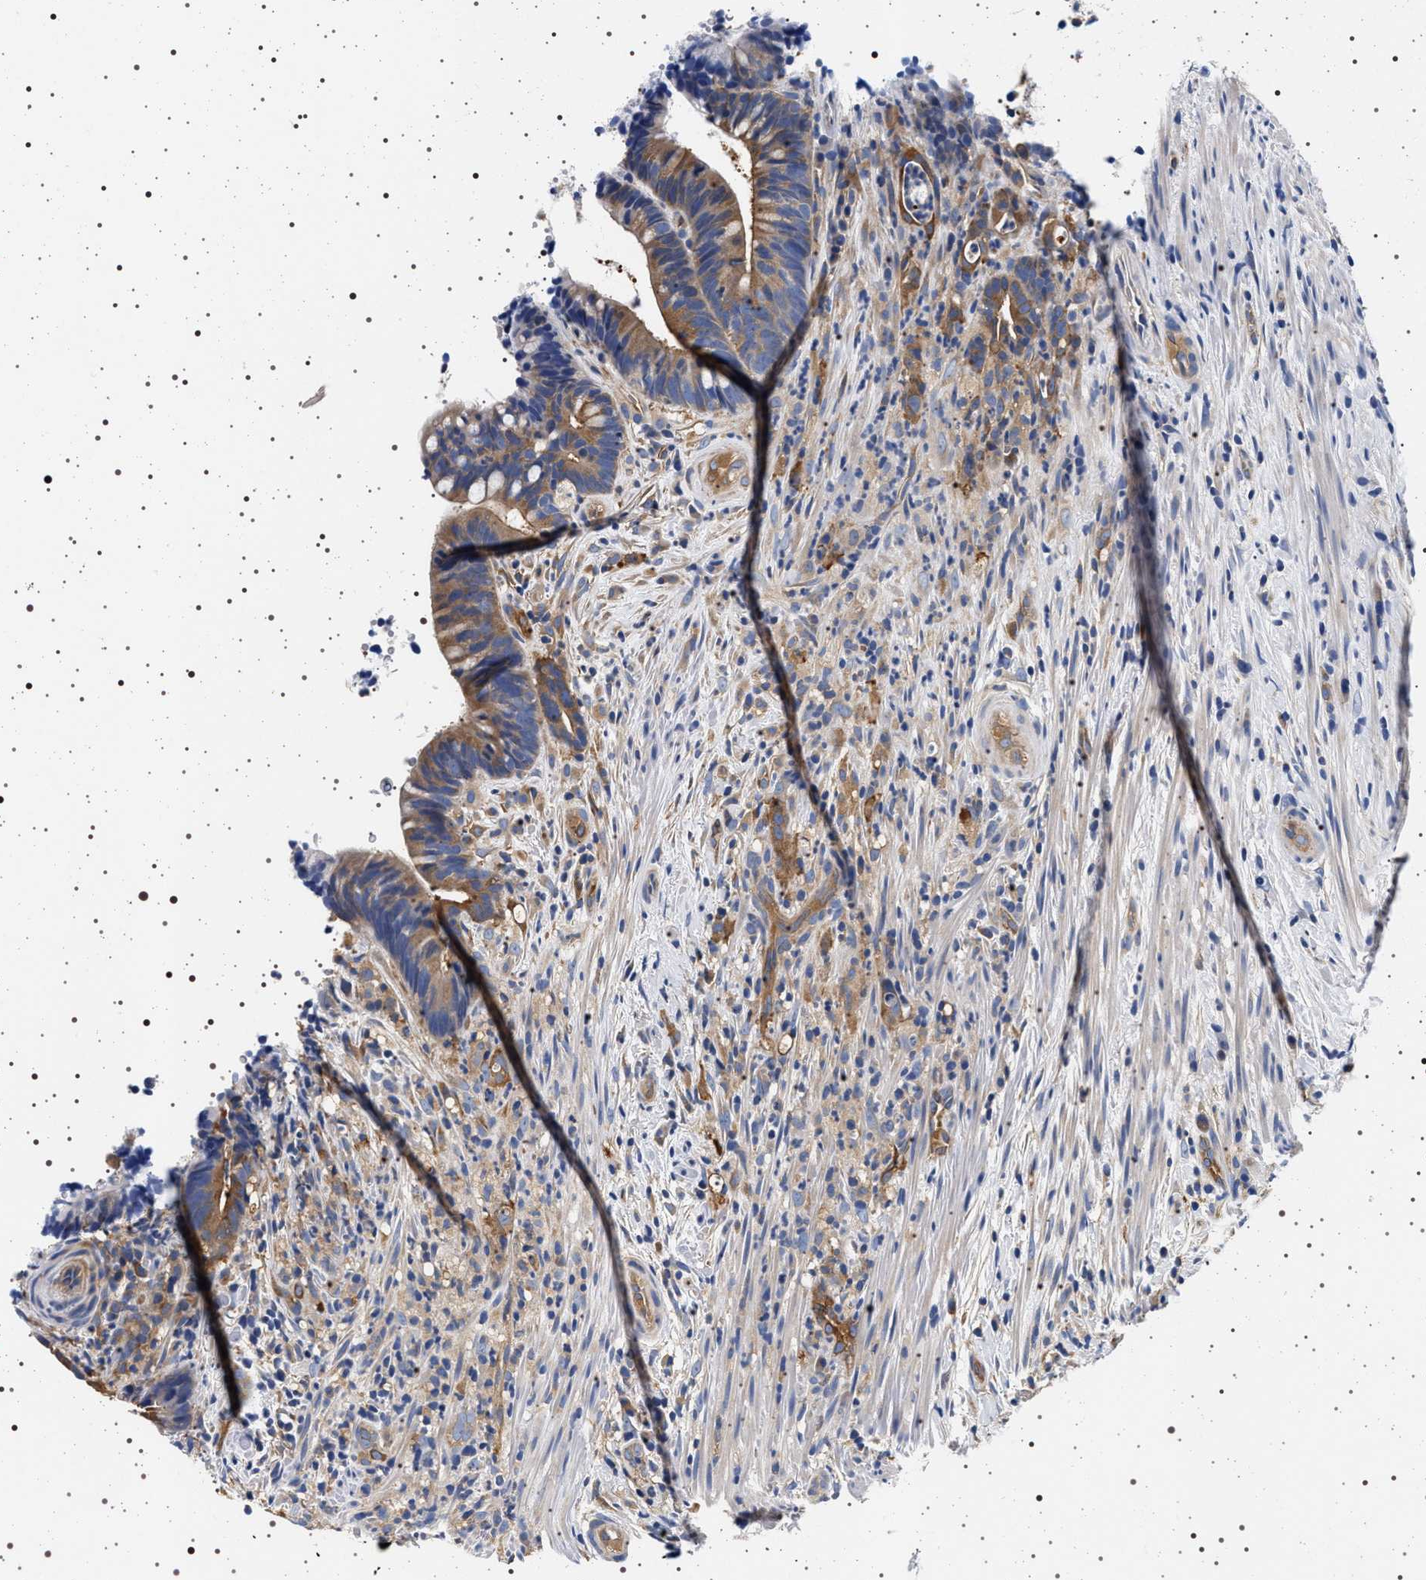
{"staining": {"intensity": "moderate", "quantity": "25%-75%", "location": "cytoplasmic/membranous"}, "tissue": "colorectal cancer", "cell_type": "Tumor cells", "image_type": "cancer", "snomed": [{"axis": "morphology", "description": "Adenocarcinoma, NOS"}, {"axis": "topography", "description": "Colon"}], "caption": "A medium amount of moderate cytoplasmic/membranous positivity is identified in about 25%-75% of tumor cells in colorectal cancer tissue.", "gene": "HSD17B1", "patient": {"sex": "female", "age": 66}}